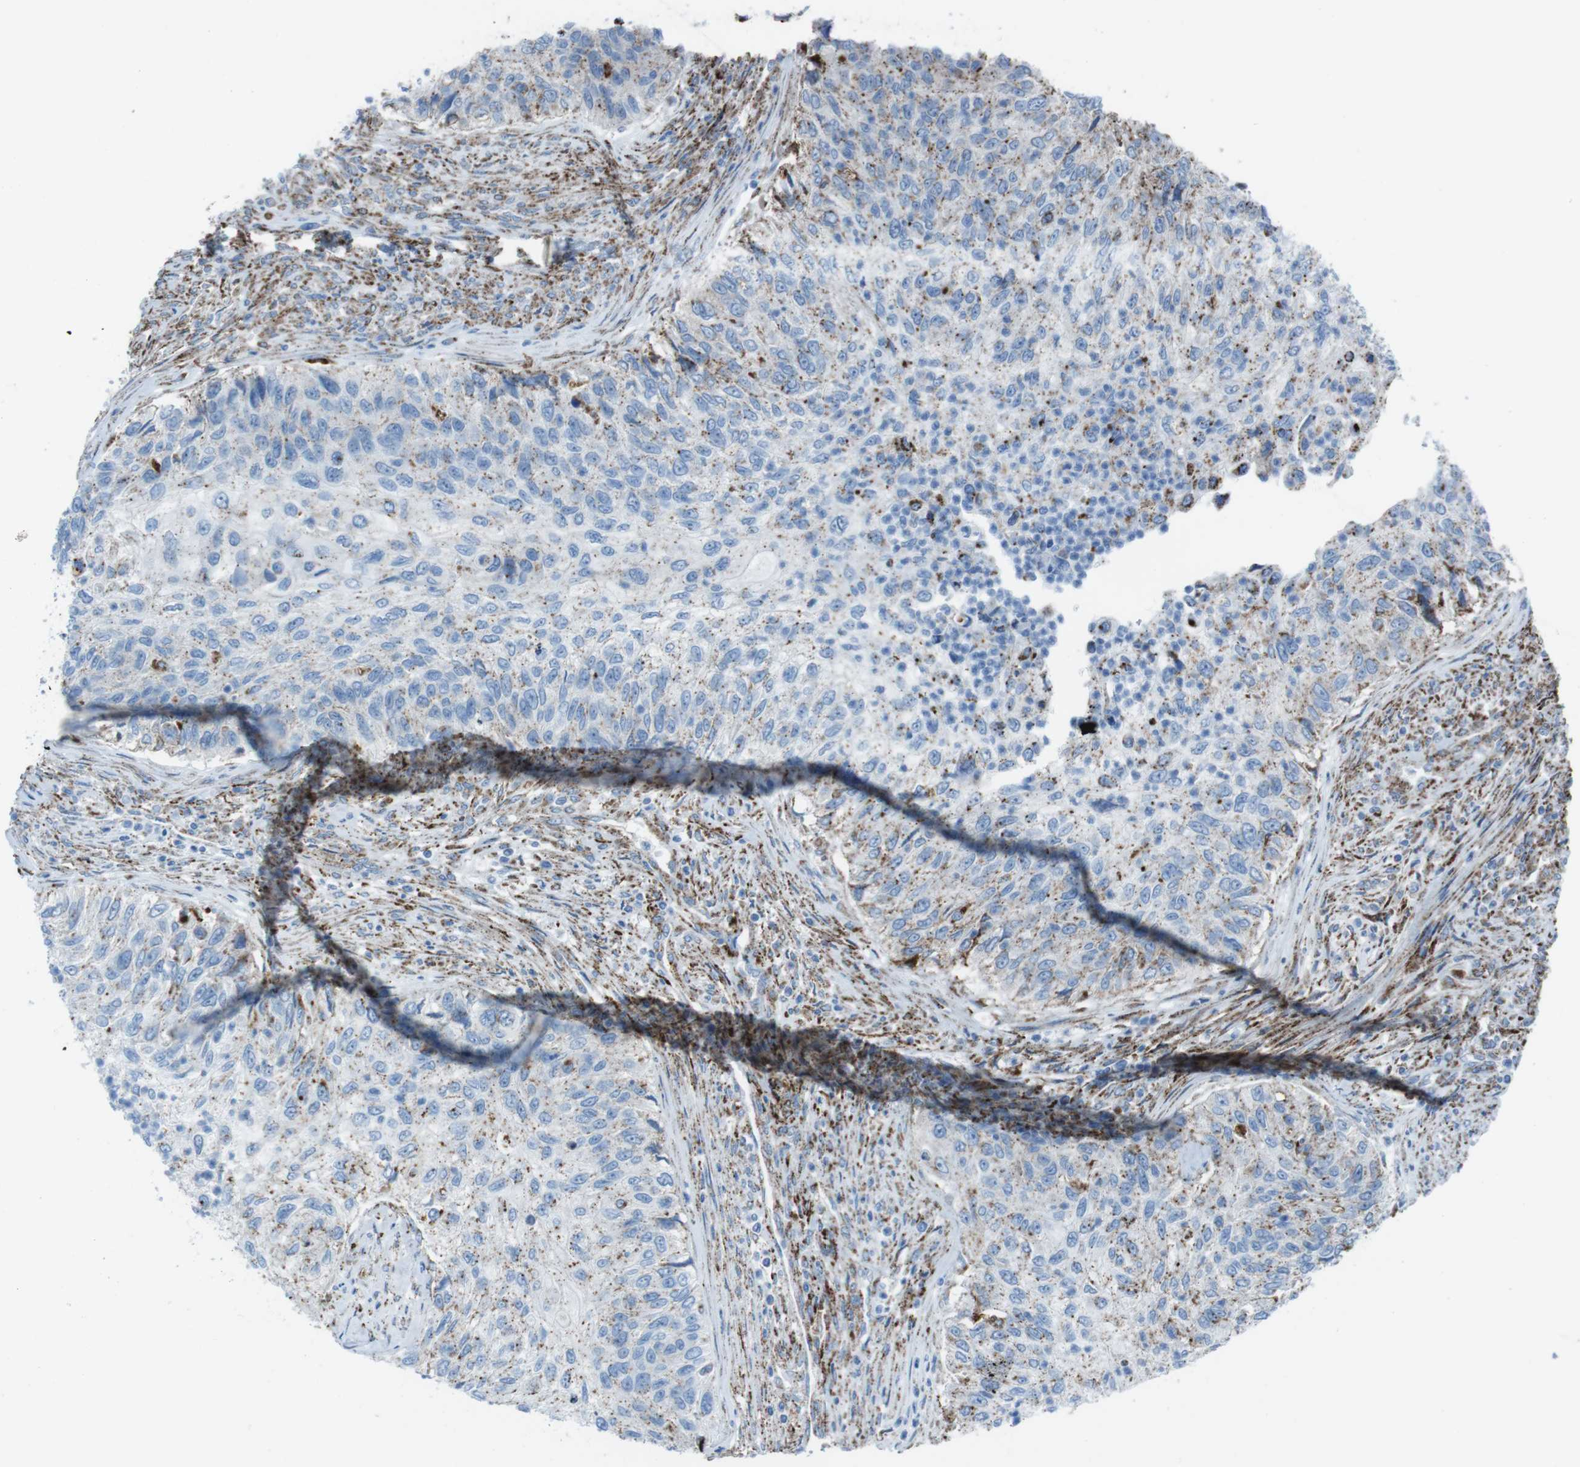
{"staining": {"intensity": "moderate", "quantity": "<25%", "location": "cytoplasmic/membranous"}, "tissue": "urothelial cancer", "cell_type": "Tumor cells", "image_type": "cancer", "snomed": [{"axis": "morphology", "description": "Urothelial carcinoma, High grade"}, {"axis": "topography", "description": "Urinary bladder"}], "caption": "A micrograph showing moderate cytoplasmic/membranous staining in approximately <25% of tumor cells in urothelial carcinoma (high-grade), as visualized by brown immunohistochemical staining.", "gene": "SCARB2", "patient": {"sex": "female", "age": 60}}